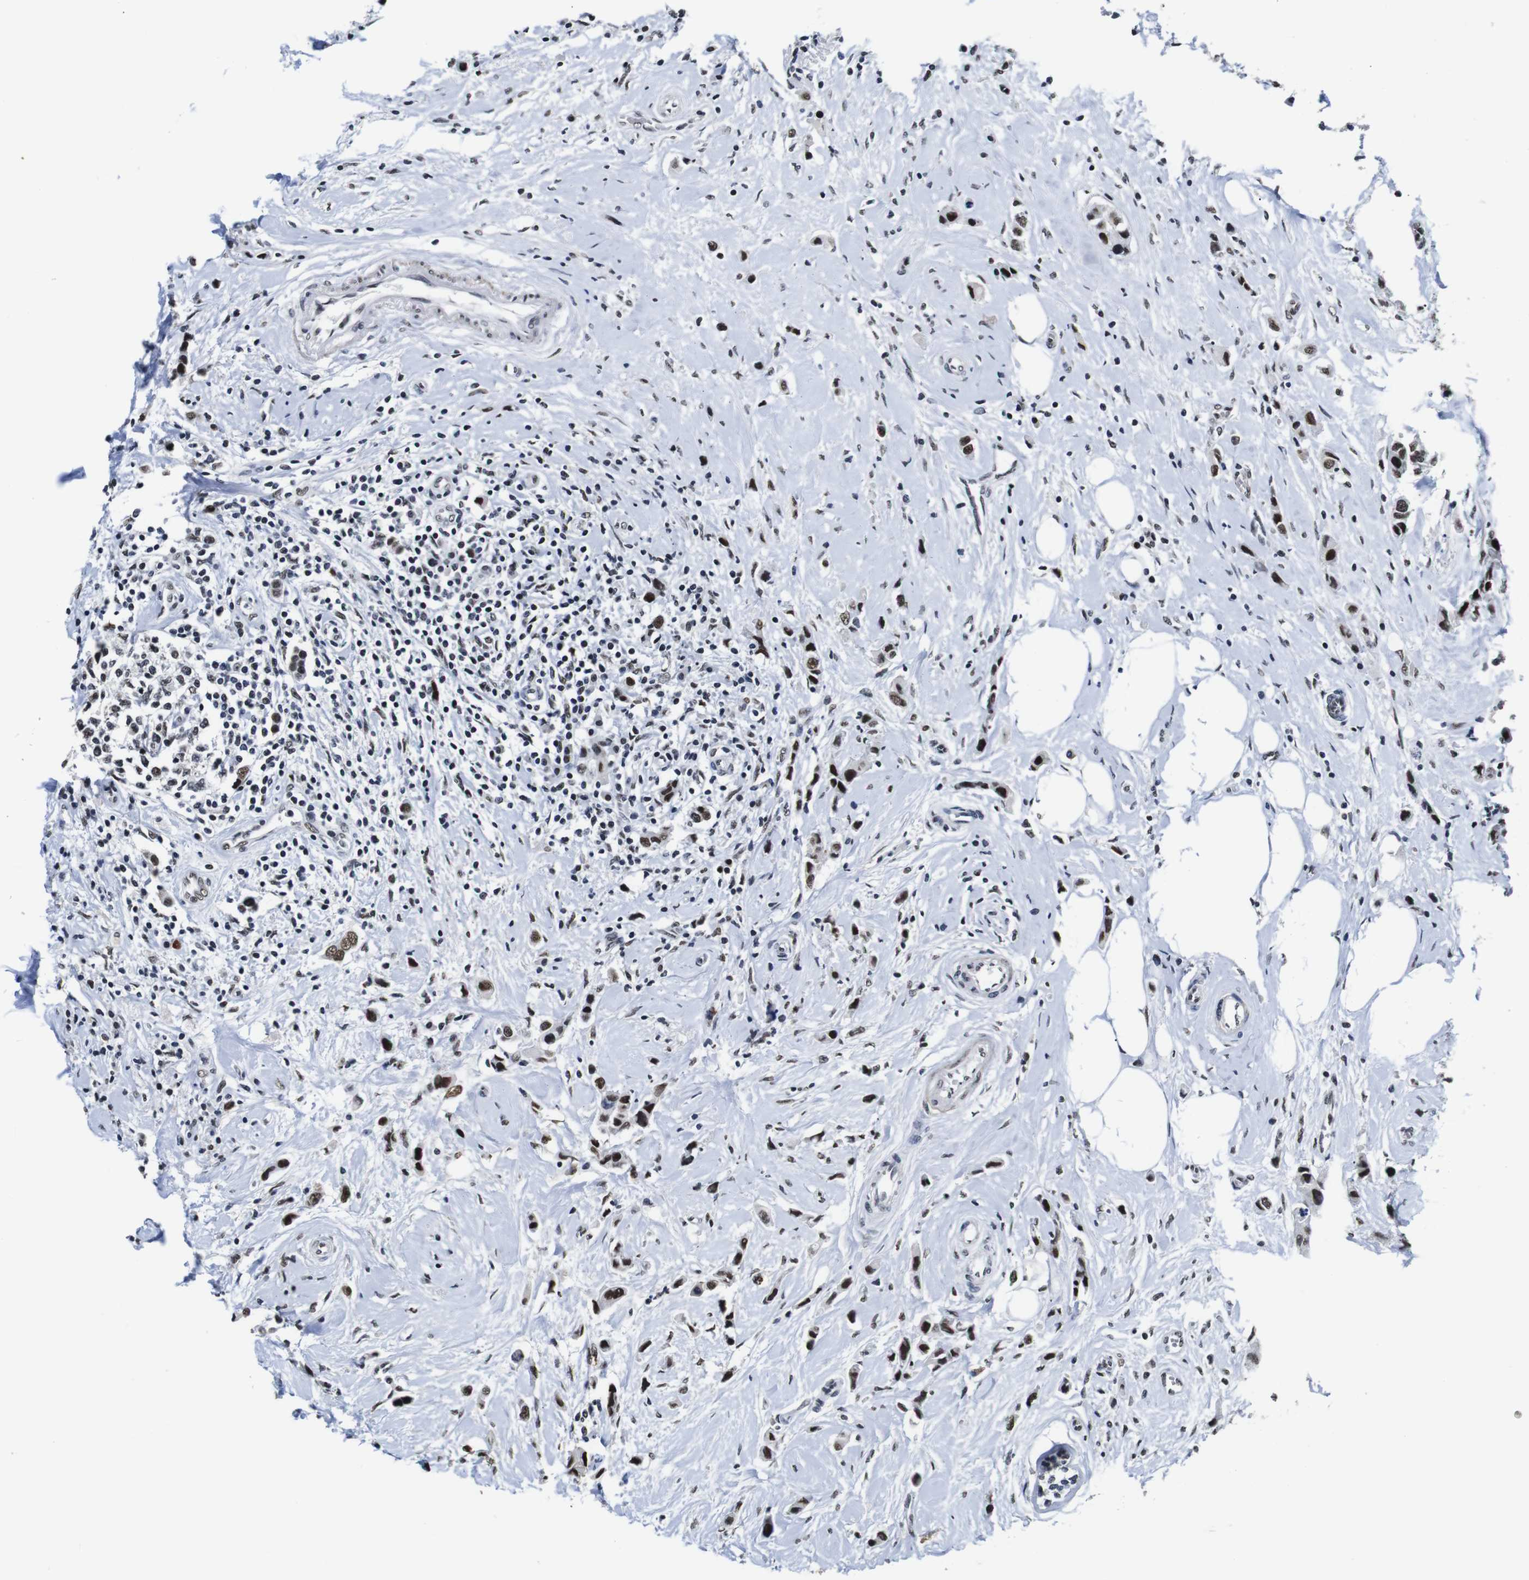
{"staining": {"intensity": "moderate", "quantity": ">75%", "location": "nuclear"}, "tissue": "breast cancer", "cell_type": "Tumor cells", "image_type": "cancer", "snomed": [{"axis": "morphology", "description": "Normal tissue, NOS"}, {"axis": "morphology", "description": "Duct carcinoma"}, {"axis": "topography", "description": "Breast"}], "caption": "Breast cancer tissue demonstrates moderate nuclear expression in approximately >75% of tumor cells", "gene": "ILDR2", "patient": {"sex": "female", "age": 50}}